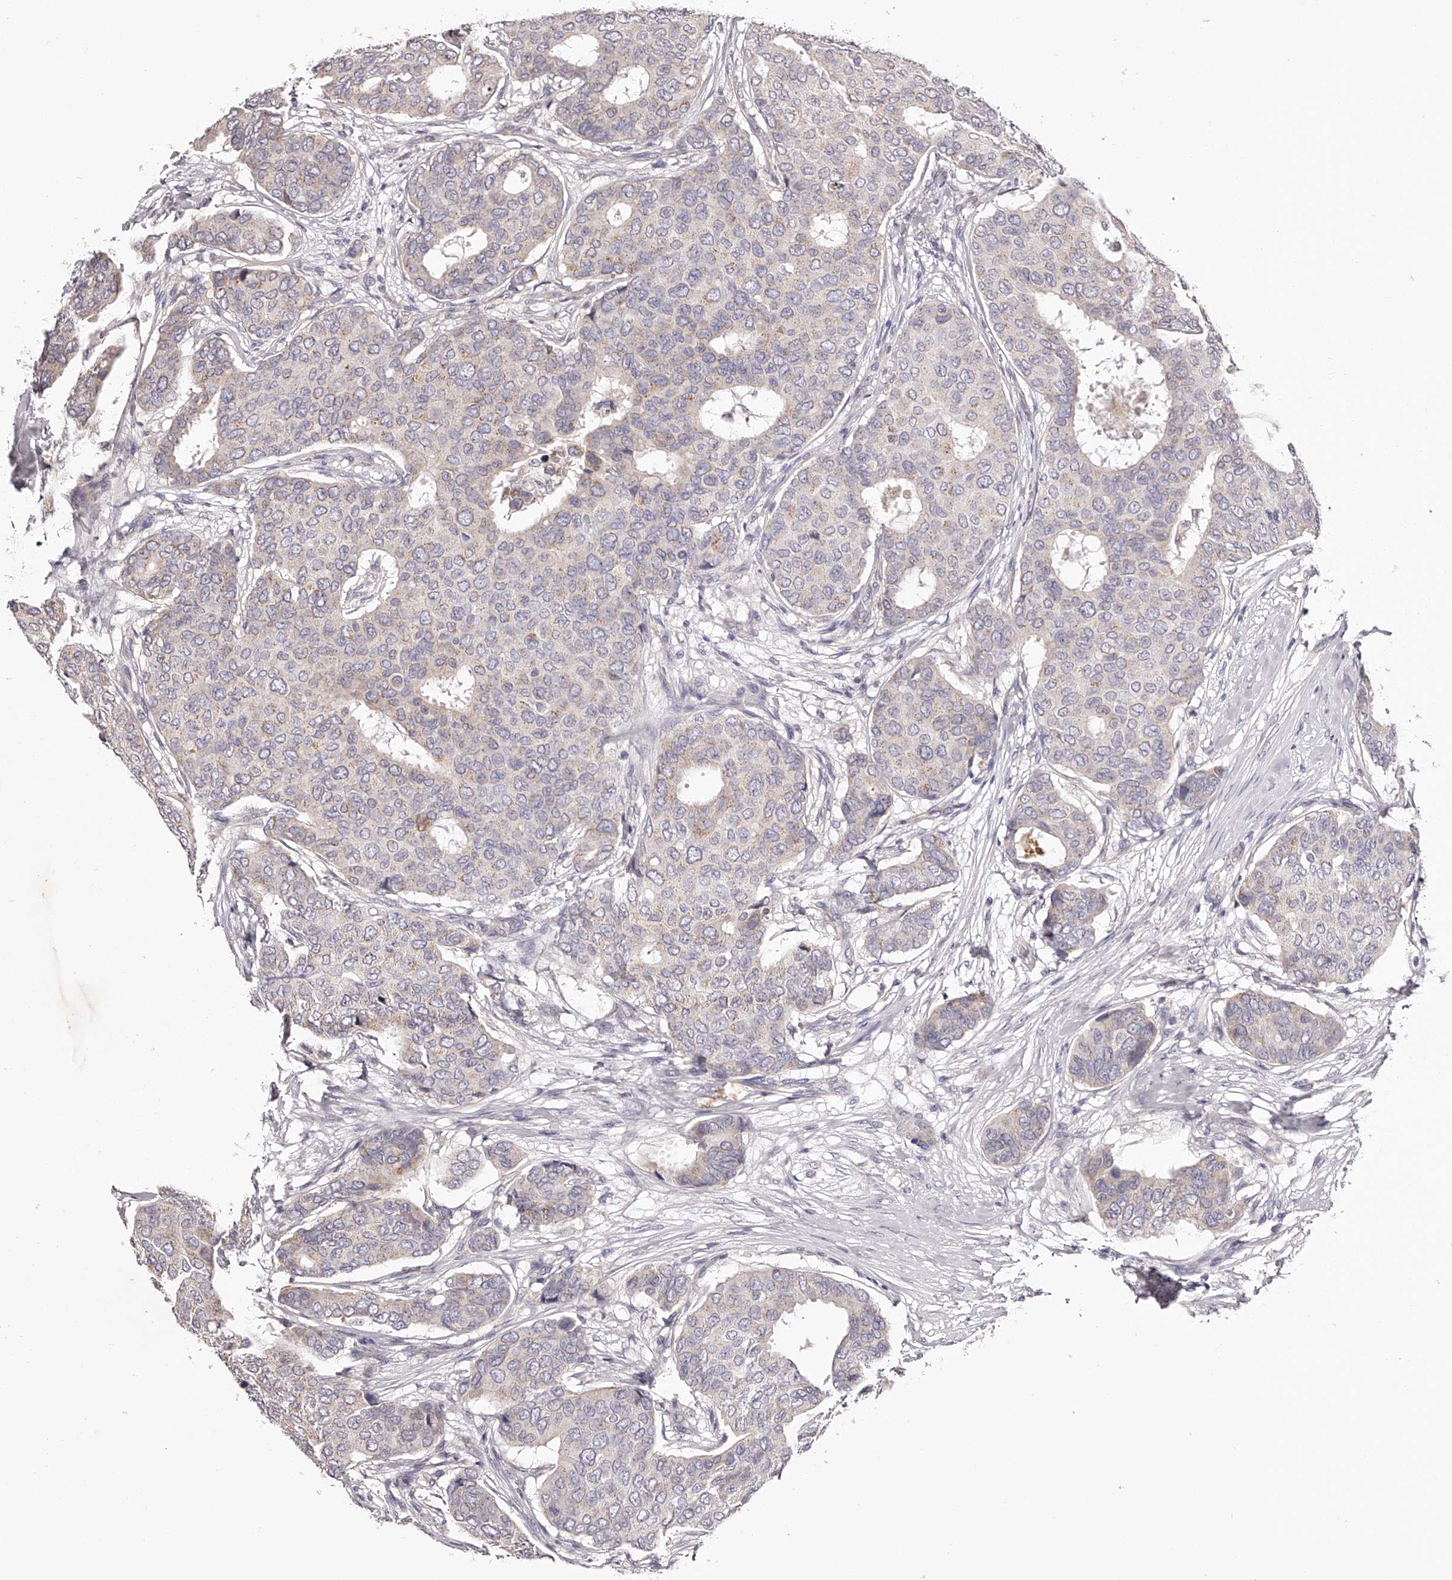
{"staining": {"intensity": "weak", "quantity": "25%-75%", "location": "cytoplasmic/membranous"}, "tissue": "breast cancer", "cell_type": "Tumor cells", "image_type": "cancer", "snomed": [{"axis": "morphology", "description": "Duct carcinoma"}, {"axis": "topography", "description": "Breast"}], "caption": "DAB (3,3'-diaminobenzidine) immunohistochemical staining of breast cancer (infiltrating ductal carcinoma) displays weak cytoplasmic/membranous protein positivity in approximately 25%-75% of tumor cells.", "gene": "ODF2L", "patient": {"sex": "female", "age": 75}}